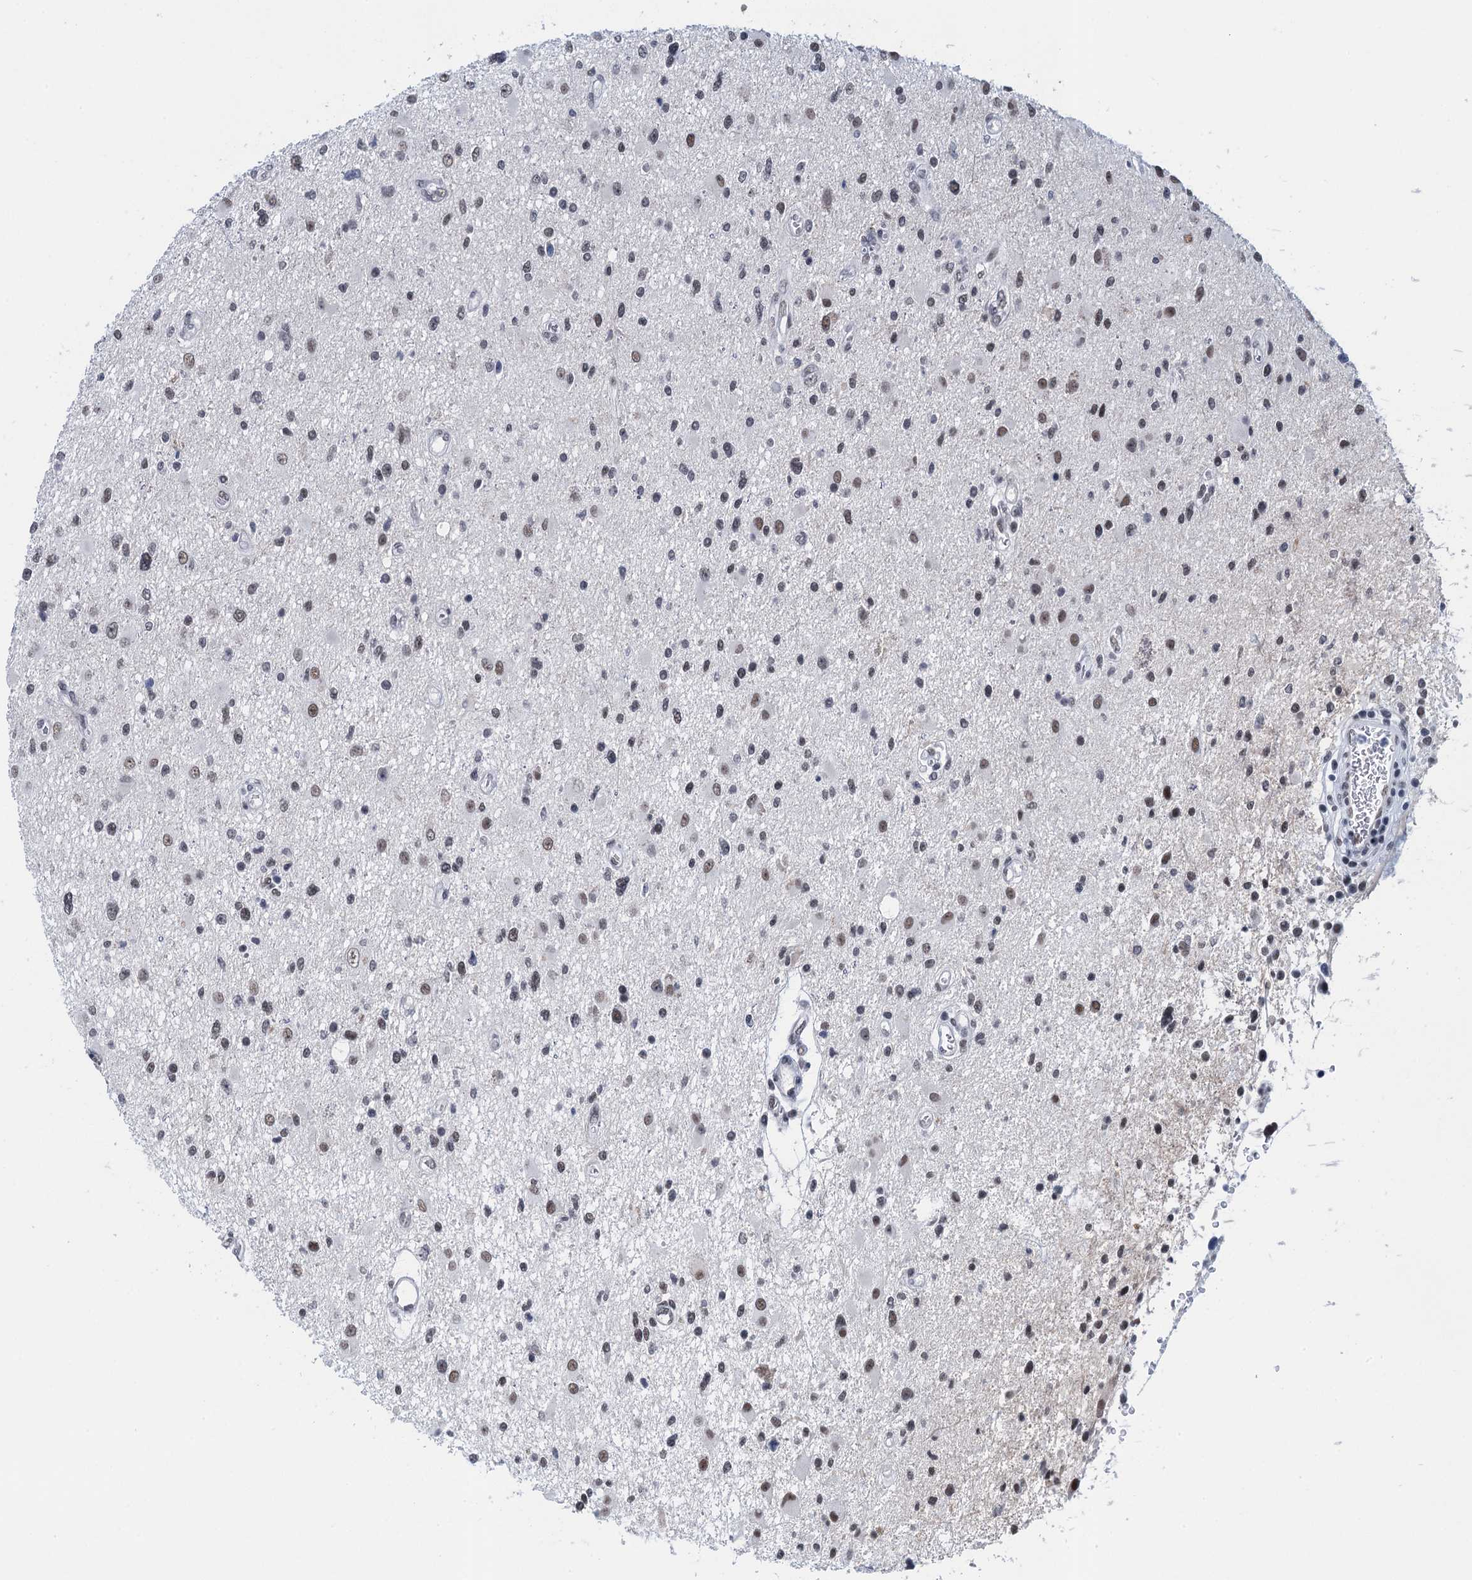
{"staining": {"intensity": "weak", "quantity": "25%-75%", "location": "nuclear"}, "tissue": "glioma", "cell_type": "Tumor cells", "image_type": "cancer", "snomed": [{"axis": "morphology", "description": "Glioma, malignant, High grade"}, {"axis": "topography", "description": "Brain"}], "caption": "Brown immunohistochemical staining in high-grade glioma (malignant) exhibits weak nuclear staining in approximately 25%-75% of tumor cells.", "gene": "EPS8L1", "patient": {"sex": "male", "age": 33}}